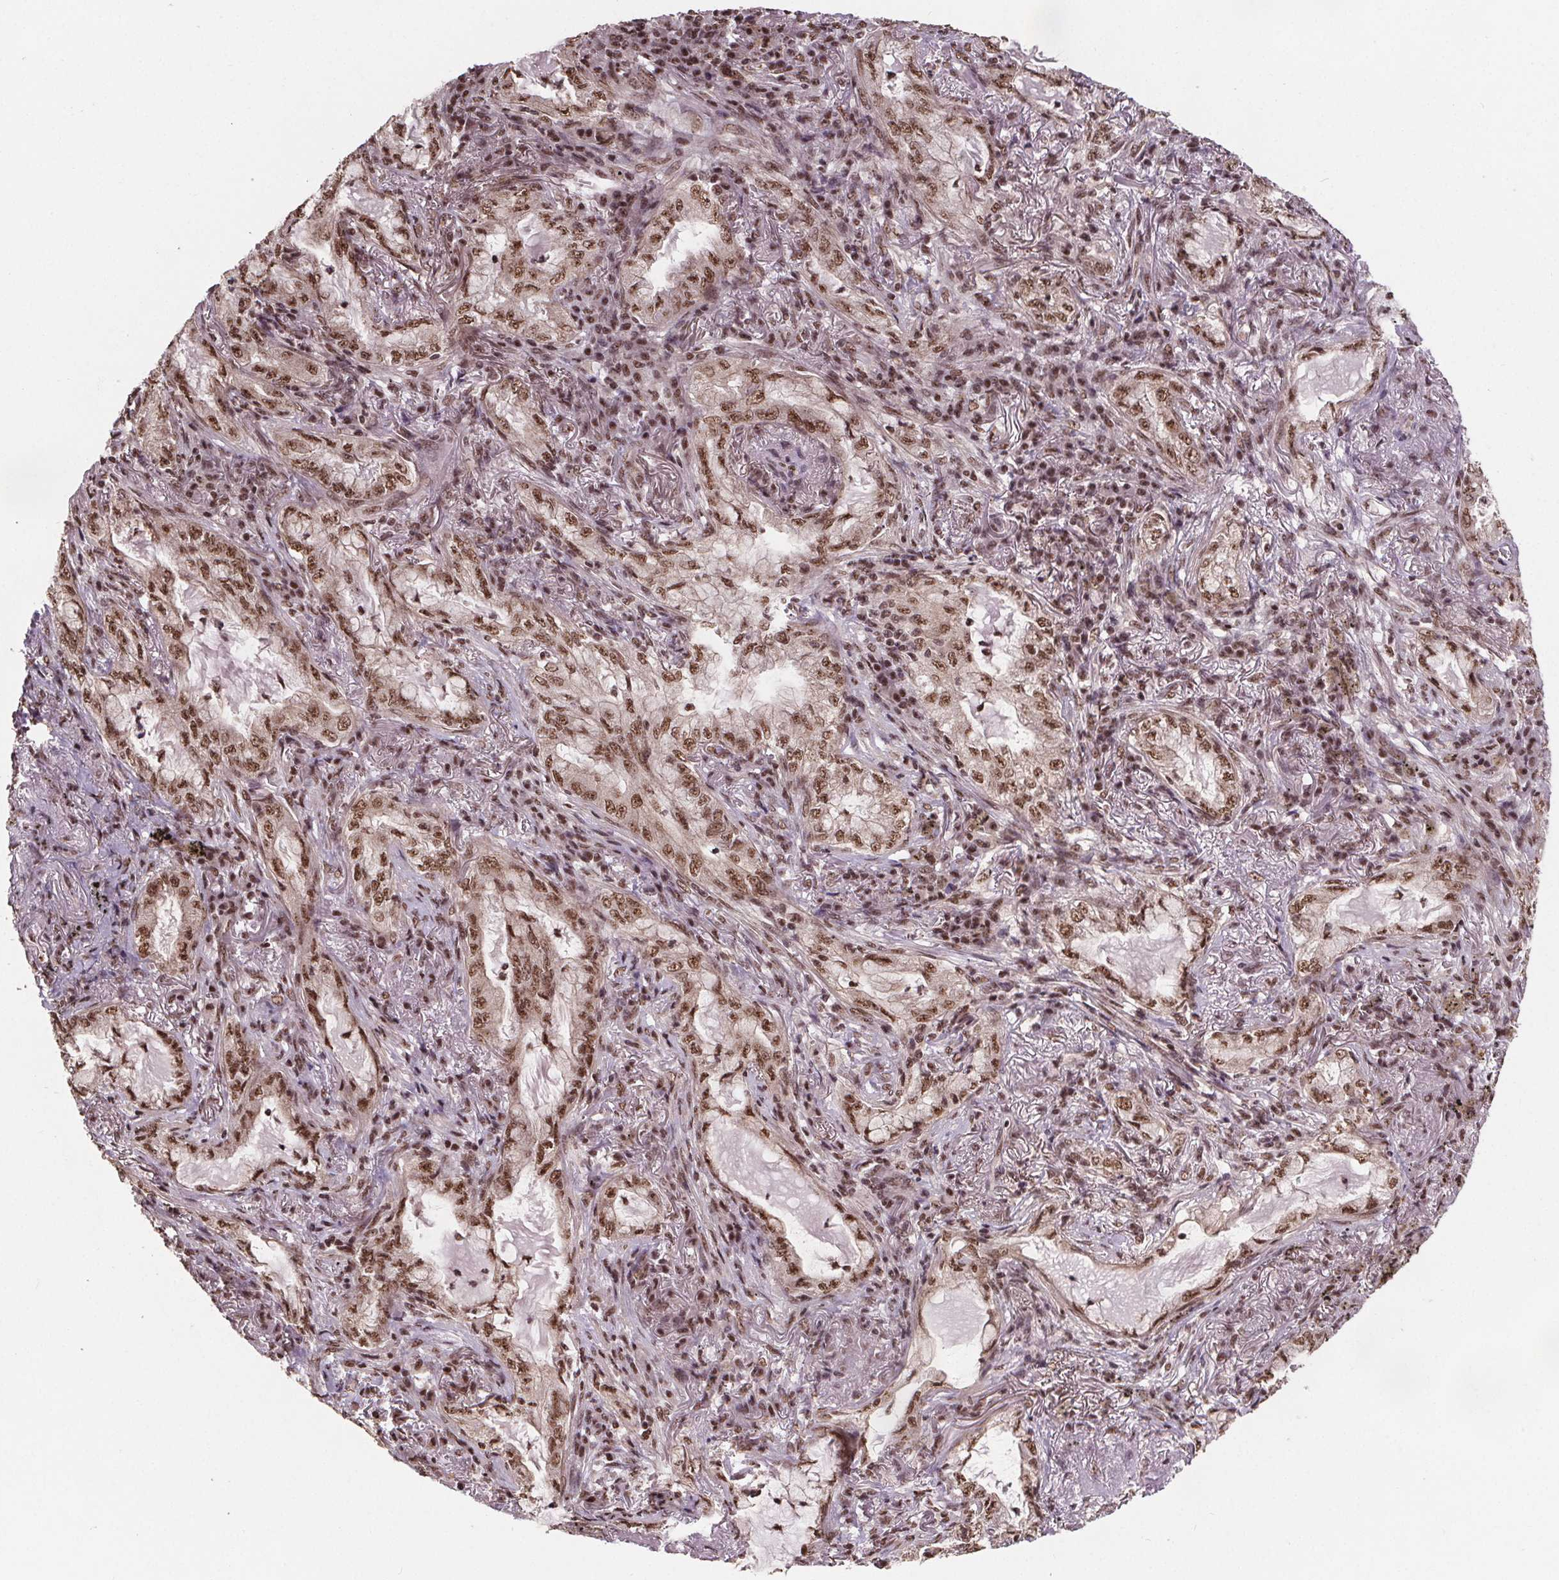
{"staining": {"intensity": "moderate", "quantity": ">75%", "location": "nuclear"}, "tissue": "lung cancer", "cell_type": "Tumor cells", "image_type": "cancer", "snomed": [{"axis": "morphology", "description": "Adenocarcinoma, NOS"}, {"axis": "topography", "description": "Lung"}], "caption": "Immunohistochemistry of lung cancer reveals medium levels of moderate nuclear expression in about >75% of tumor cells.", "gene": "JARID2", "patient": {"sex": "female", "age": 73}}